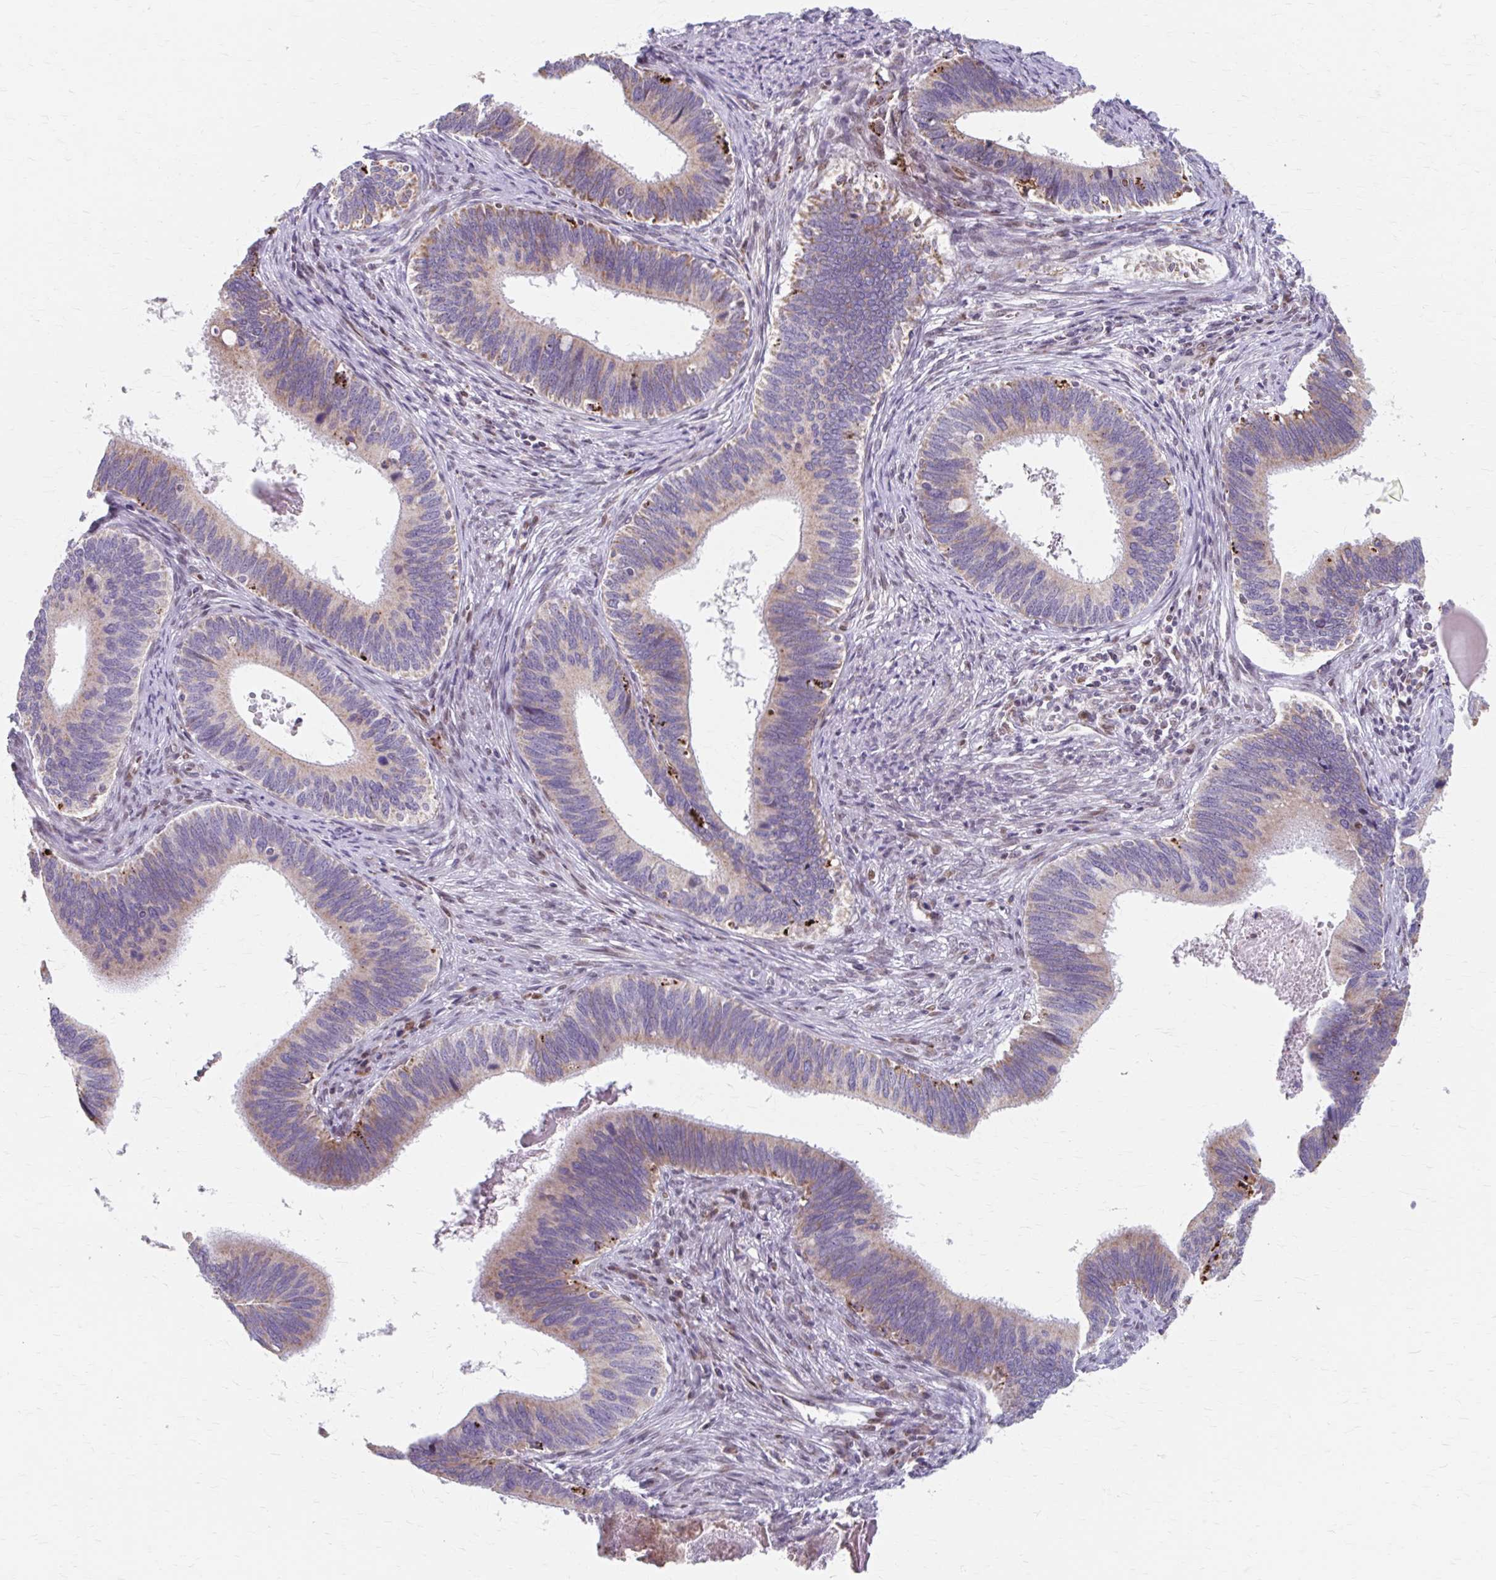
{"staining": {"intensity": "weak", "quantity": "25%-75%", "location": "cytoplasmic/membranous"}, "tissue": "cervical cancer", "cell_type": "Tumor cells", "image_type": "cancer", "snomed": [{"axis": "morphology", "description": "Adenocarcinoma, NOS"}, {"axis": "topography", "description": "Cervix"}], "caption": "Cervical adenocarcinoma tissue reveals weak cytoplasmic/membranous staining in about 25%-75% of tumor cells", "gene": "BEAN1", "patient": {"sex": "female", "age": 42}}